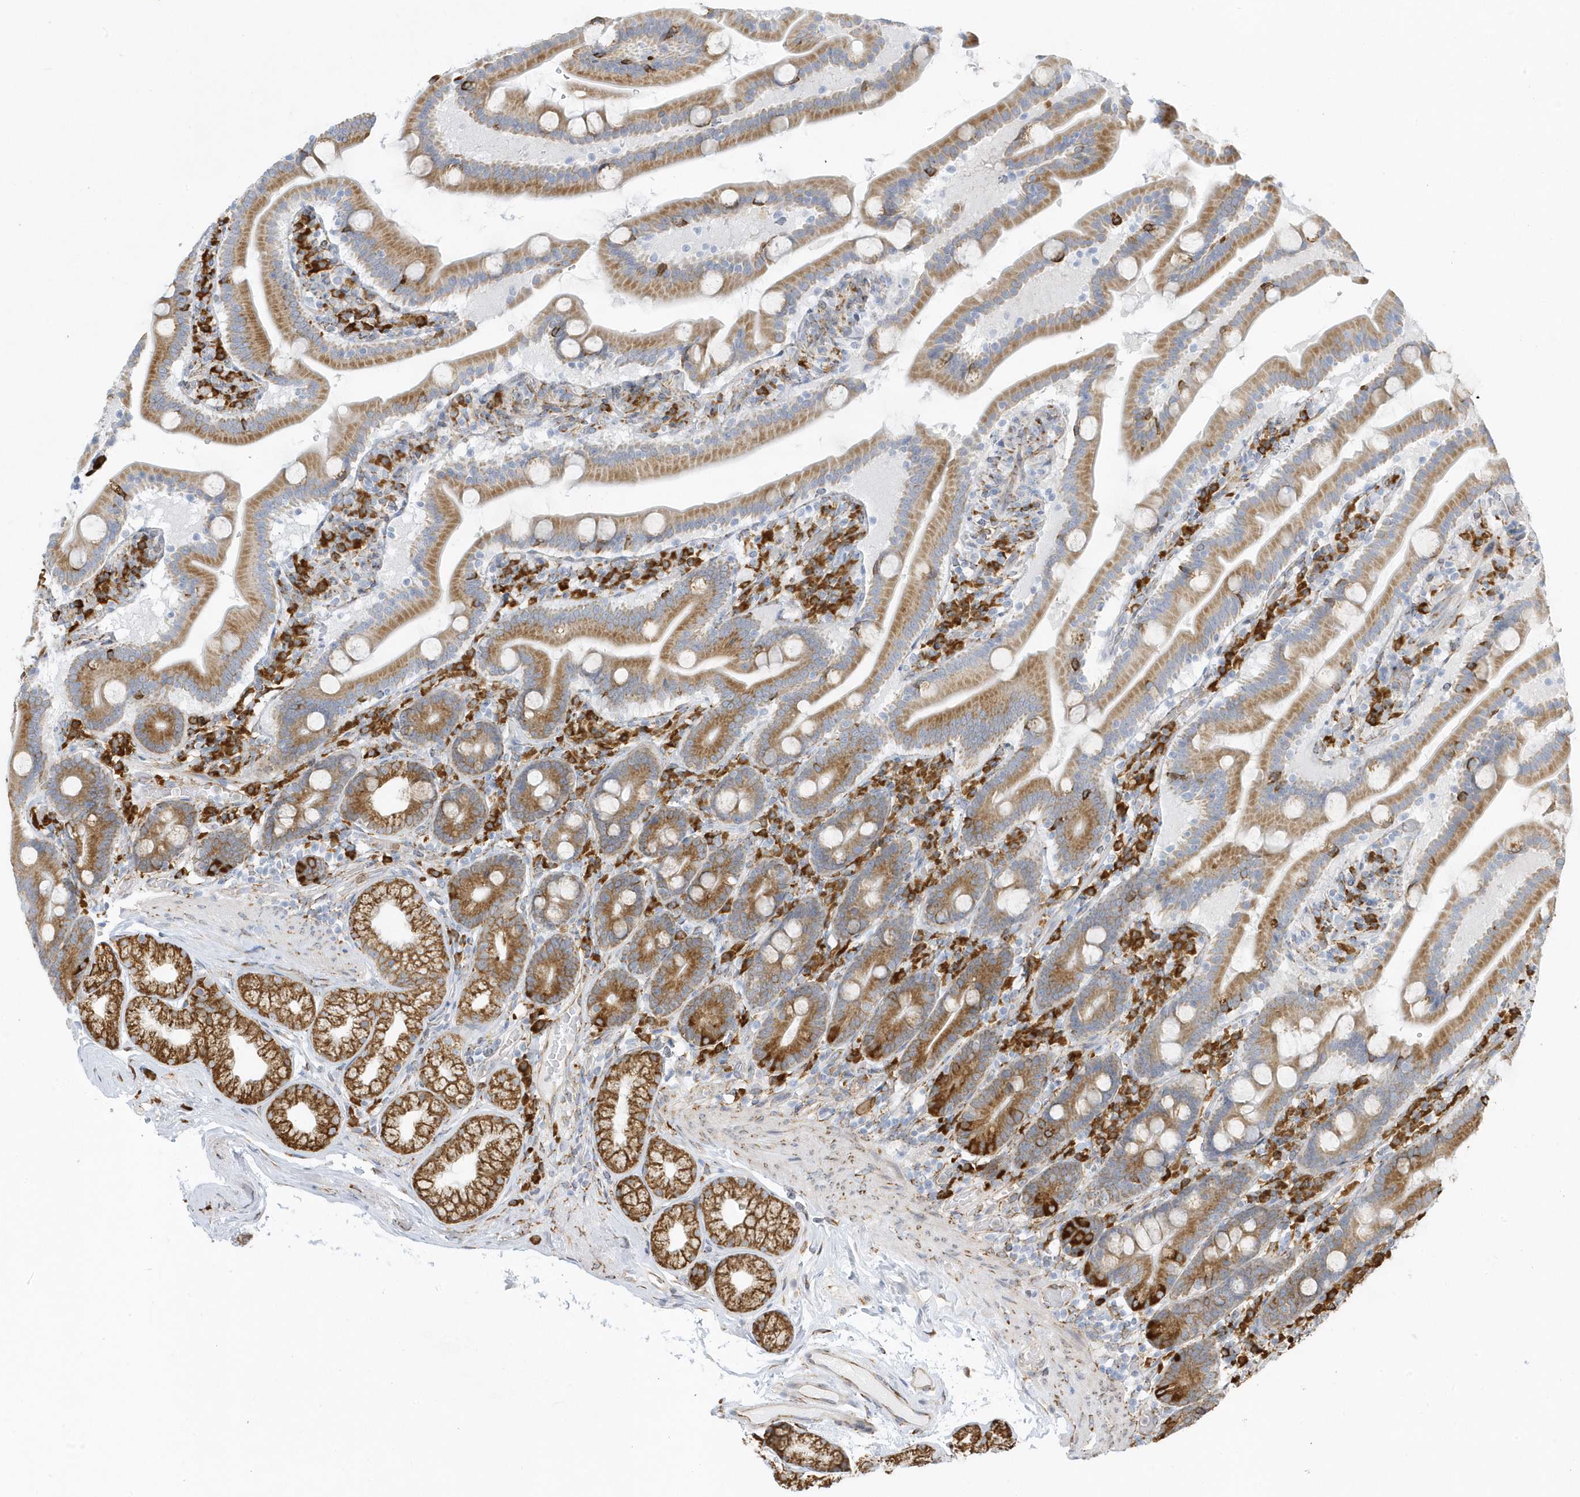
{"staining": {"intensity": "moderate", "quantity": ">75%", "location": "cytoplasmic/membranous"}, "tissue": "duodenum", "cell_type": "Glandular cells", "image_type": "normal", "snomed": [{"axis": "morphology", "description": "Normal tissue, NOS"}, {"axis": "topography", "description": "Duodenum"}], "caption": "IHC staining of unremarkable duodenum, which reveals medium levels of moderate cytoplasmic/membranous expression in approximately >75% of glandular cells indicating moderate cytoplasmic/membranous protein positivity. The staining was performed using DAB (3,3'-diaminobenzidine) (brown) for protein detection and nuclei were counterstained in hematoxylin (blue).", "gene": "DCAF1", "patient": {"sex": "male", "age": 55}}